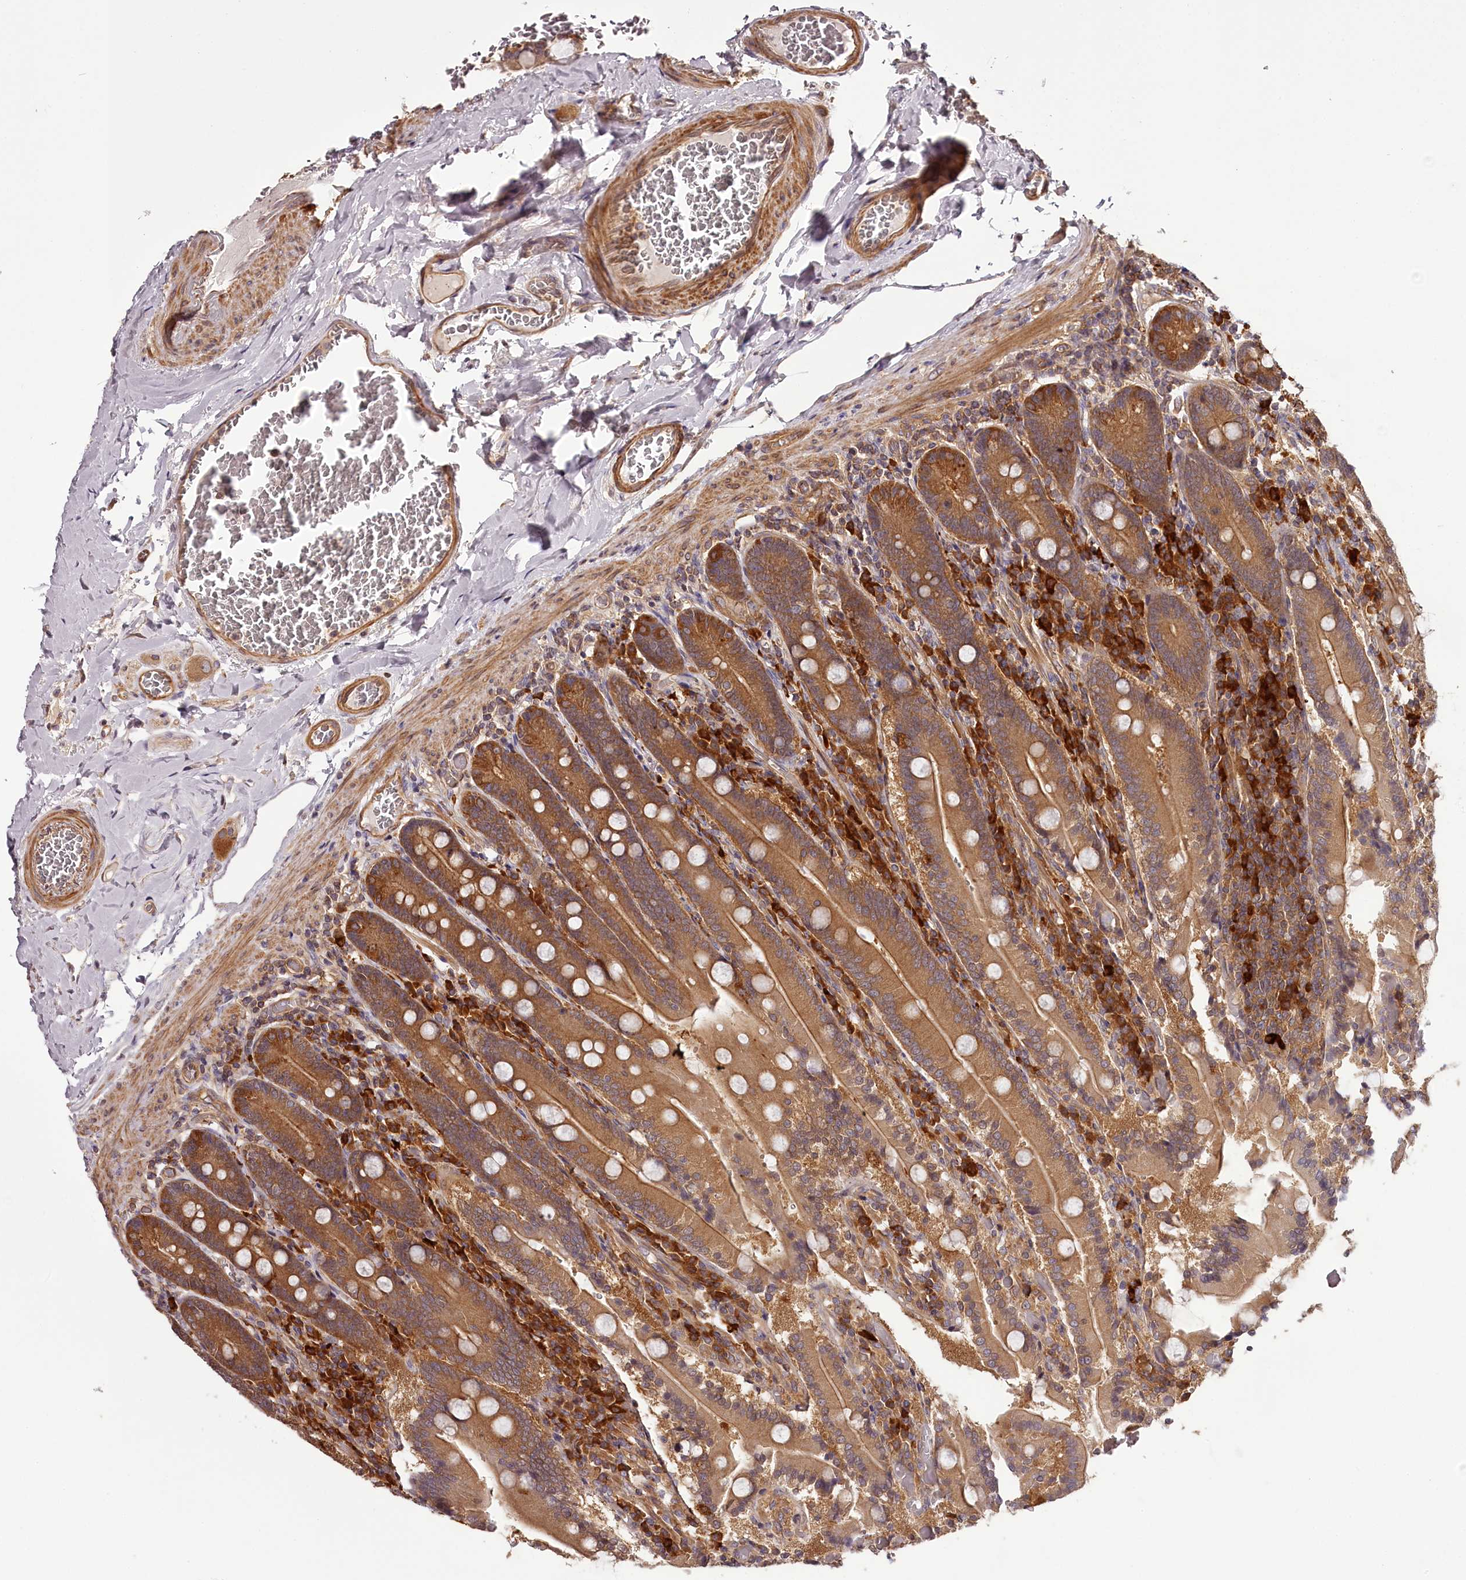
{"staining": {"intensity": "moderate", "quantity": ">75%", "location": "cytoplasmic/membranous"}, "tissue": "duodenum", "cell_type": "Glandular cells", "image_type": "normal", "snomed": [{"axis": "morphology", "description": "Normal tissue, NOS"}, {"axis": "topography", "description": "Duodenum"}], "caption": "A micrograph of duodenum stained for a protein displays moderate cytoplasmic/membranous brown staining in glandular cells.", "gene": "TARS1", "patient": {"sex": "female", "age": 62}}